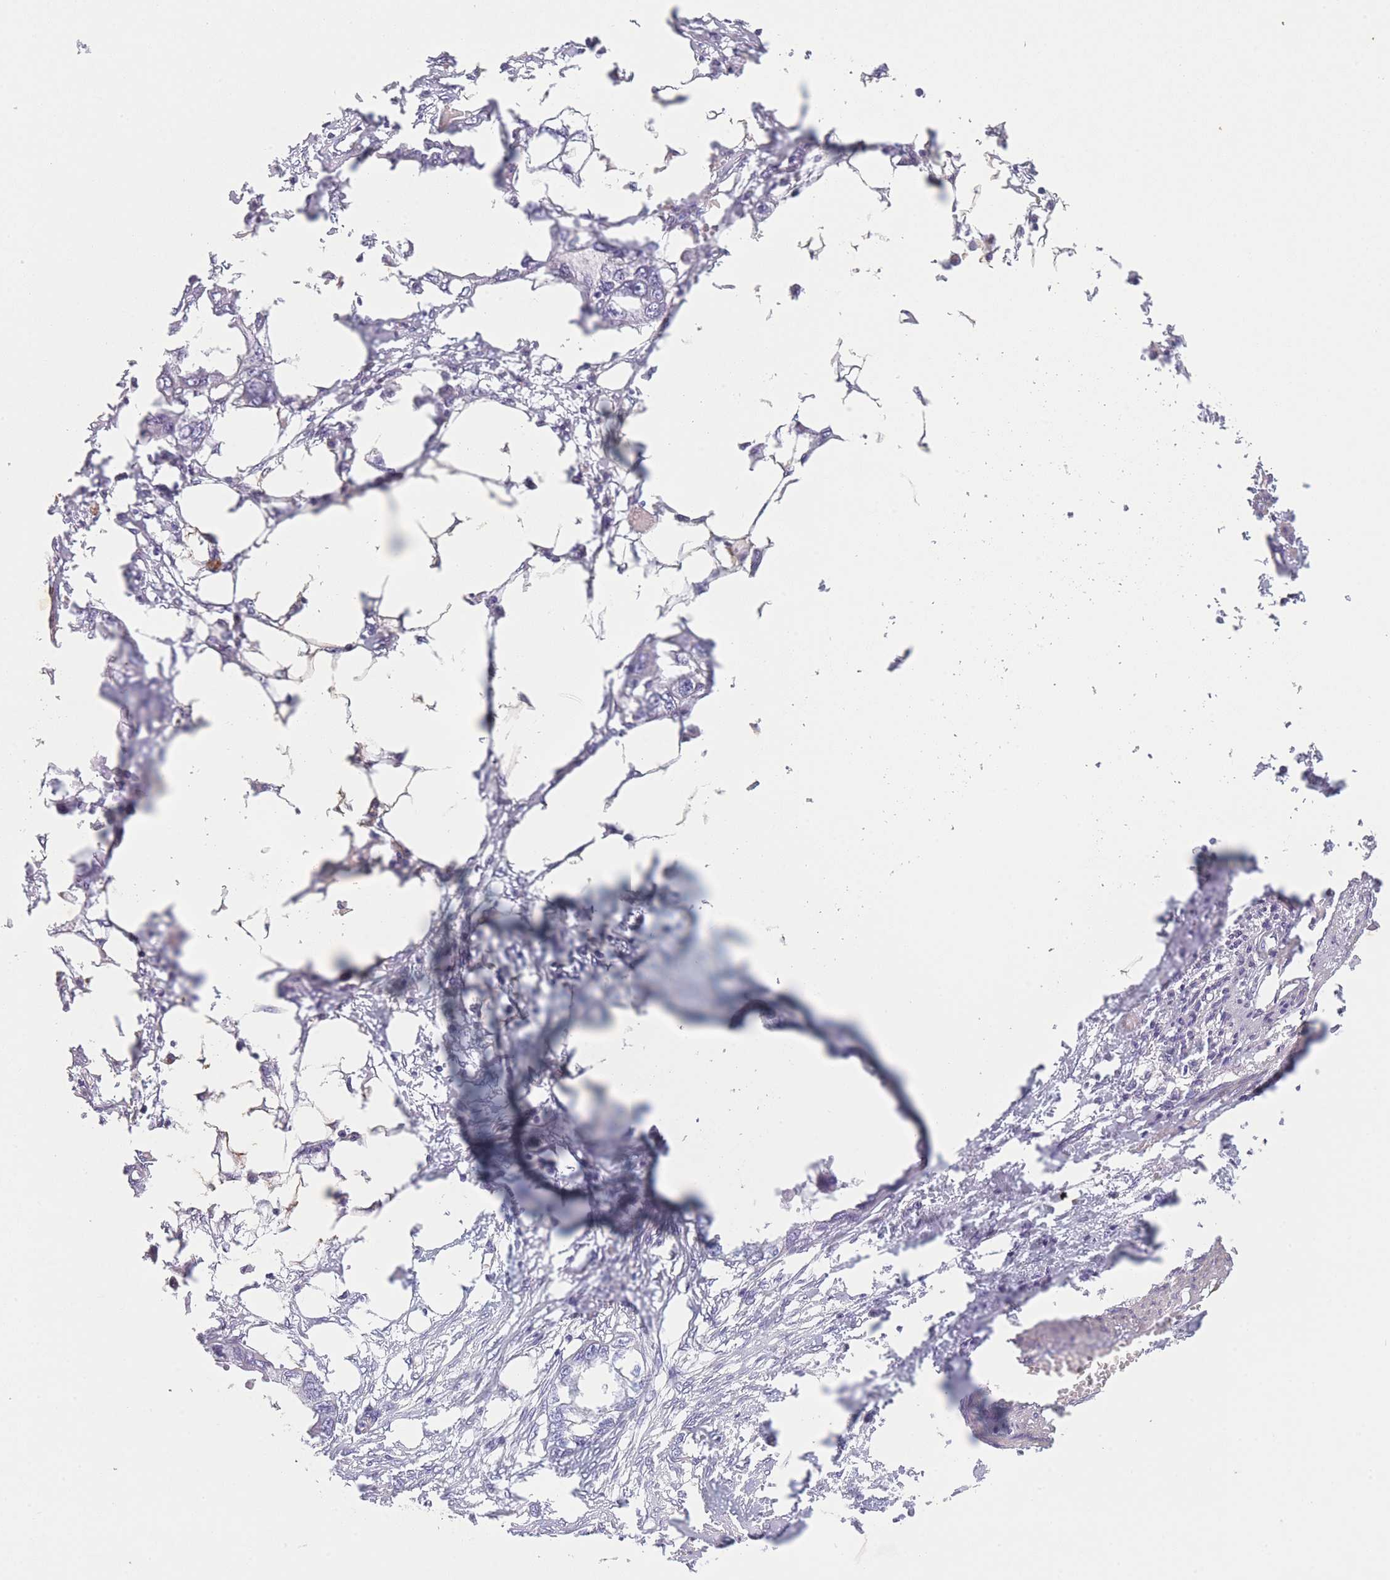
{"staining": {"intensity": "negative", "quantity": "none", "location": "none"}, "tissue": "endometrial cancer", "cell_type": "Tumor cells", "image_type": "cancer", "snomed": [{"axis": "morphology", "description": "Adenocarcinoma, NOS"}, {"axis": "morphology", "description": "Adenocarcinoma, metastatic, NOS"}, {"axis": "topography", "description": "Adipose tissue"}, {"axis": "topography", "description": "Endometrium"}], "caption": "This is an immunohistochemistry micrograph of human endometrial cancer. There is no staining in tumor cells.", "gene": "SLC7A6", "patient": {"sex": "female", "age": 67}}